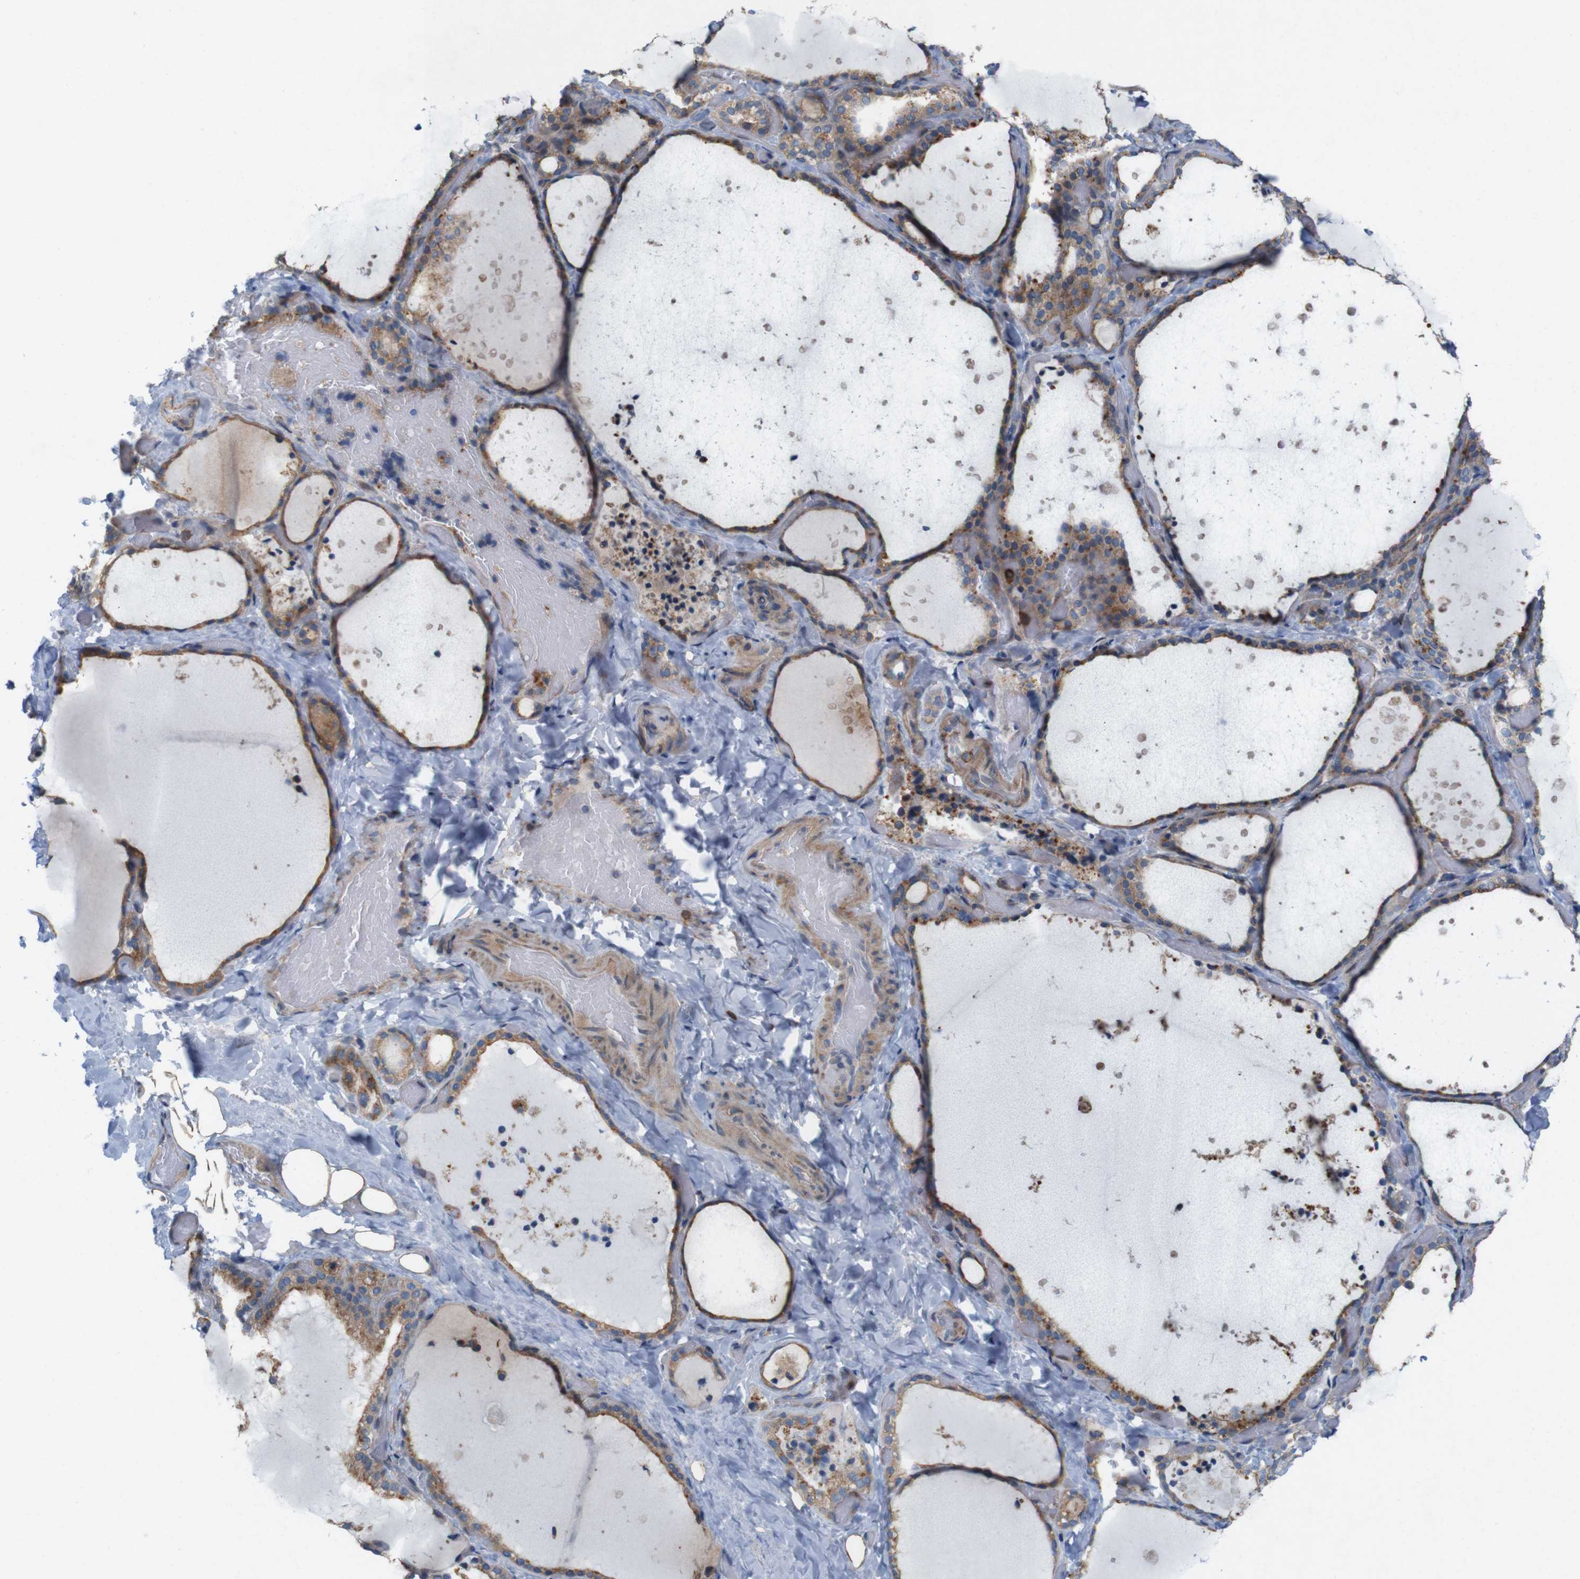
{"staining": {"intensity": "strong", "quantity": ">75%", "location": "cytoplasmic/membranous"}, "tissue": "thyroid gland", "cell_type": "Glandular cells", "image_type": "normal", "snomed": [{"axis": "morphology", "description": "Normal tissue, NOS"}, {"axis": "topography", "description": "Thyroid gland"}], "caption": "Brown immunohistochemical staining in normal human thyroid gland exhibits strong cytoplasmic/membranous positivity in about >75% of glandular cells. Using DAB (brown) and hematoxylin (blue) stains, captured at high magnification using brightfield microscopy.", "gene": "SIGLEC8", "patient": {"sex": "female", "age": 44}}